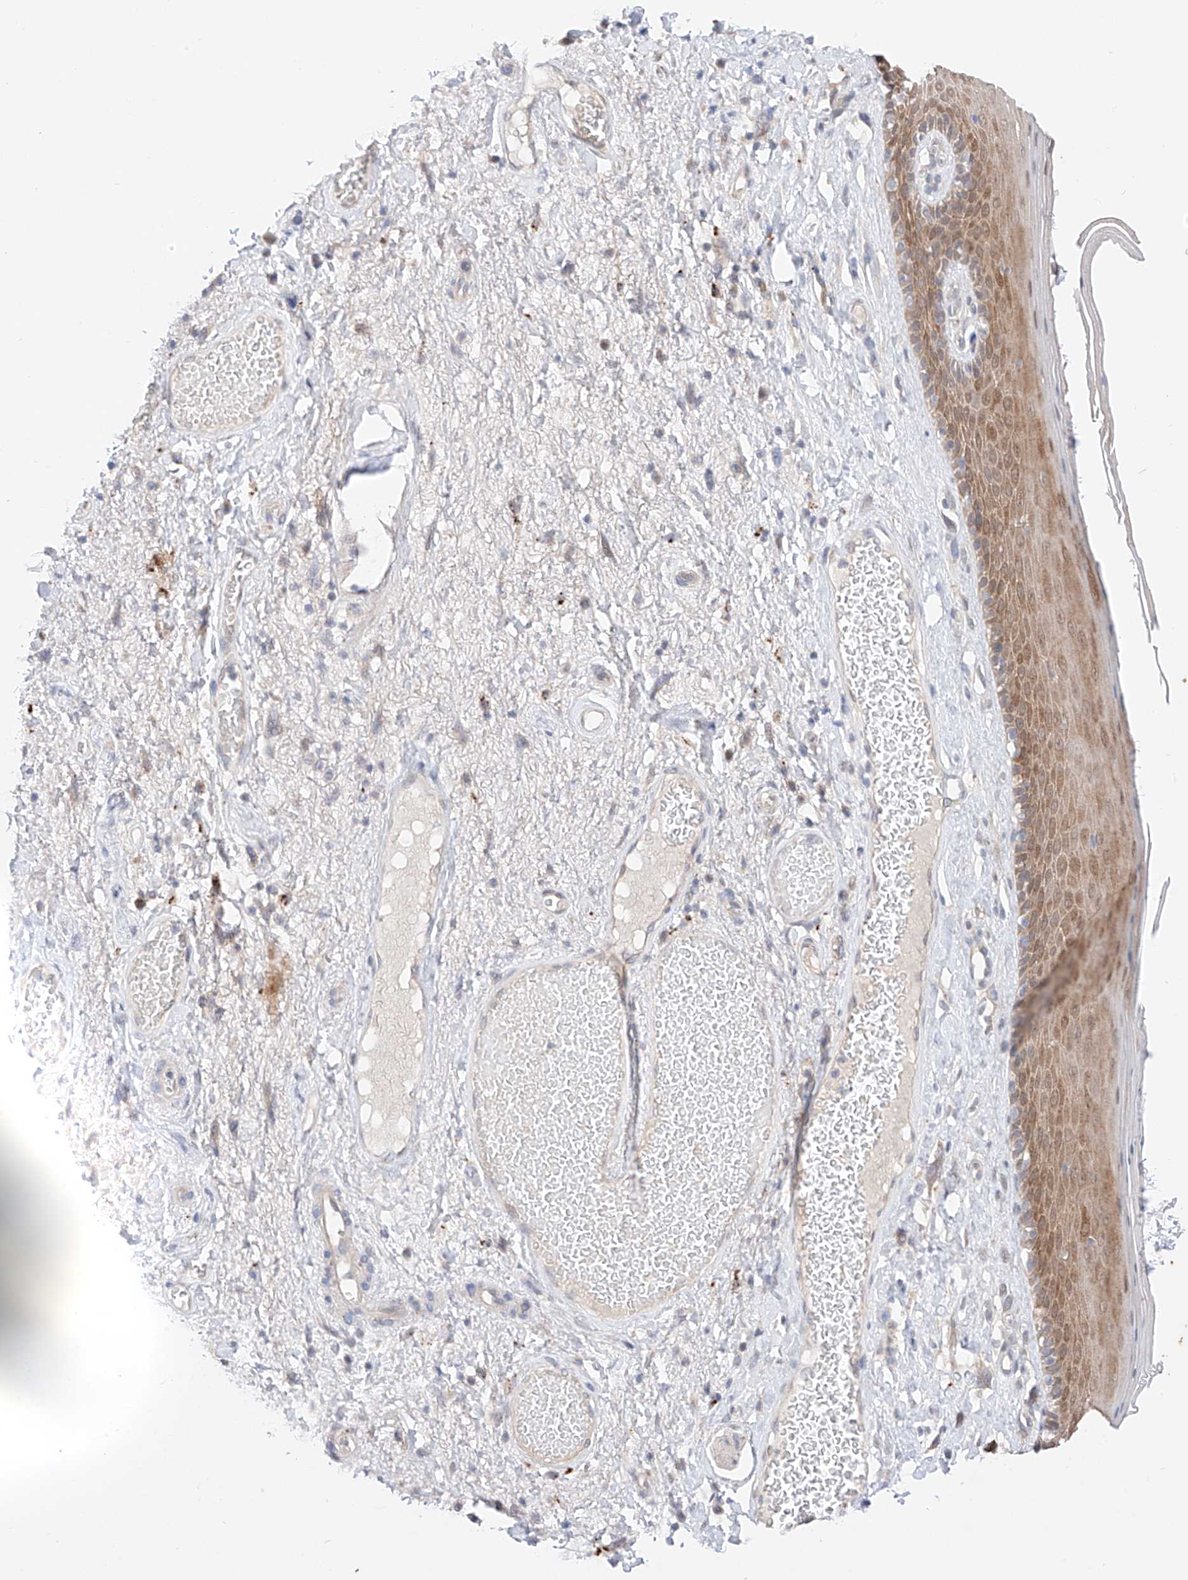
{"staining": {"intensity": "moderate", "quantity": ">75%", "location": "cytoplasmic/membranous,nuclear"}, "tissue": "skin", "cell_type": "Epidermal cells", "image_type": "normal", "snomed": [{"axis": "morphology", "description": "Normal tissue, NOS"}, {"axis": "topography", "description": "Anal"}], "caption": "Protein staining by immunohistochemistry shows moderate cytoplasmic/membranous,nuclear expression in about >75% of epidermal cells in unremarkable skin. (DAB = brown stain, brightfield microscopy at high magnification).", "gene": "GCNT1", "patient": {"sex": "male", "age": 69}}